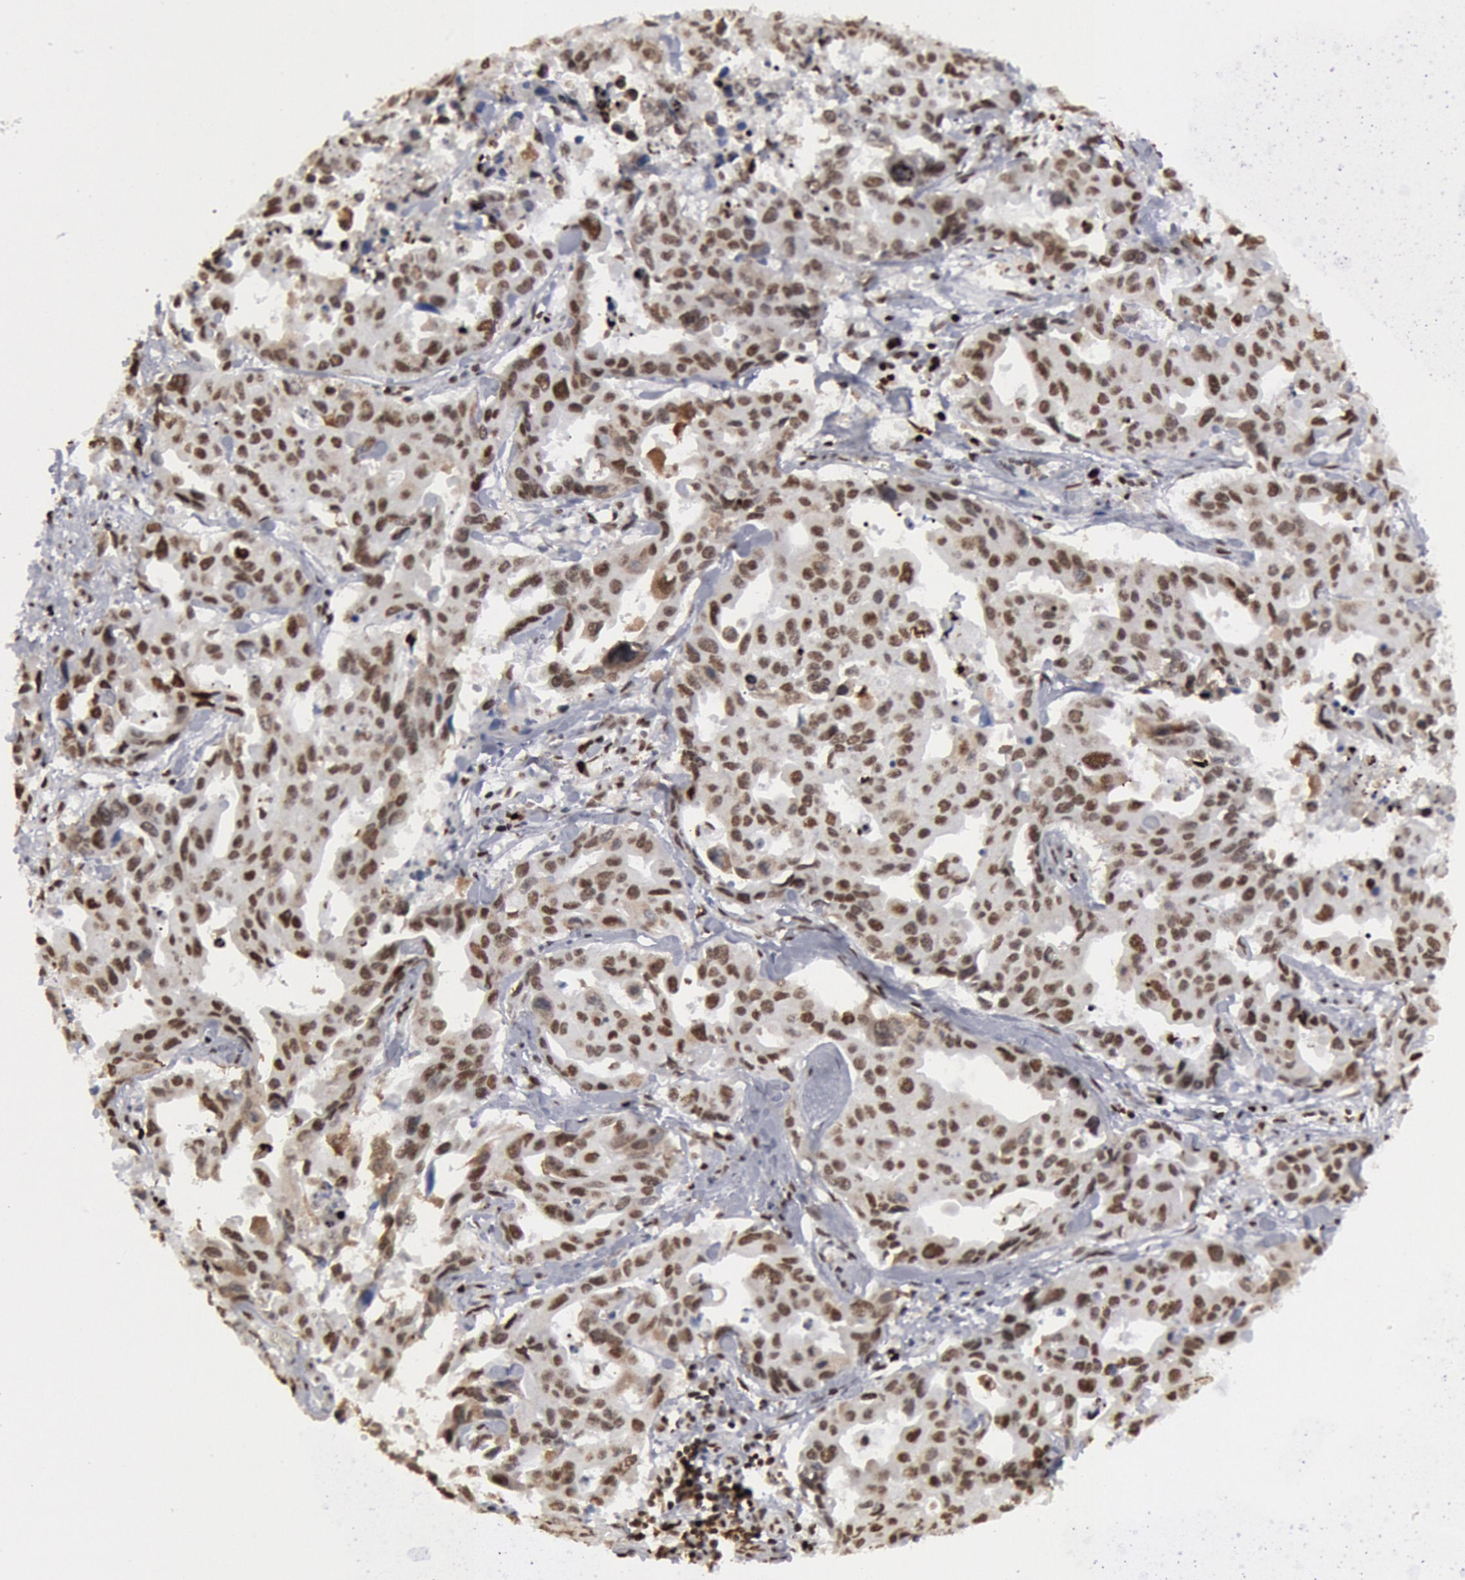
{"staining": {"intensity": "strong", "quantity": ">75%", "location": "nuclear"}, "tissue": "lung cancer", "cell_type": "Tumor cells", "image_type": "cancer", "snomed": [{"axis": "morphology", "description": "Adenocarcinoma, NOS"}, {"axis": "topography", "description": "Lung"}], "caption": "Immunohistochemistry (IHC) micrograph of neoplastic tissue: human lung adenocarcinoma stained using immunohistochemistry displays high levels of strong protein expression localized specifically in the nuclear of tumor cells, appearing as a nuclear brown color.", "gene": "SUB1", "patient": {"sex": "male", "age": 64}}